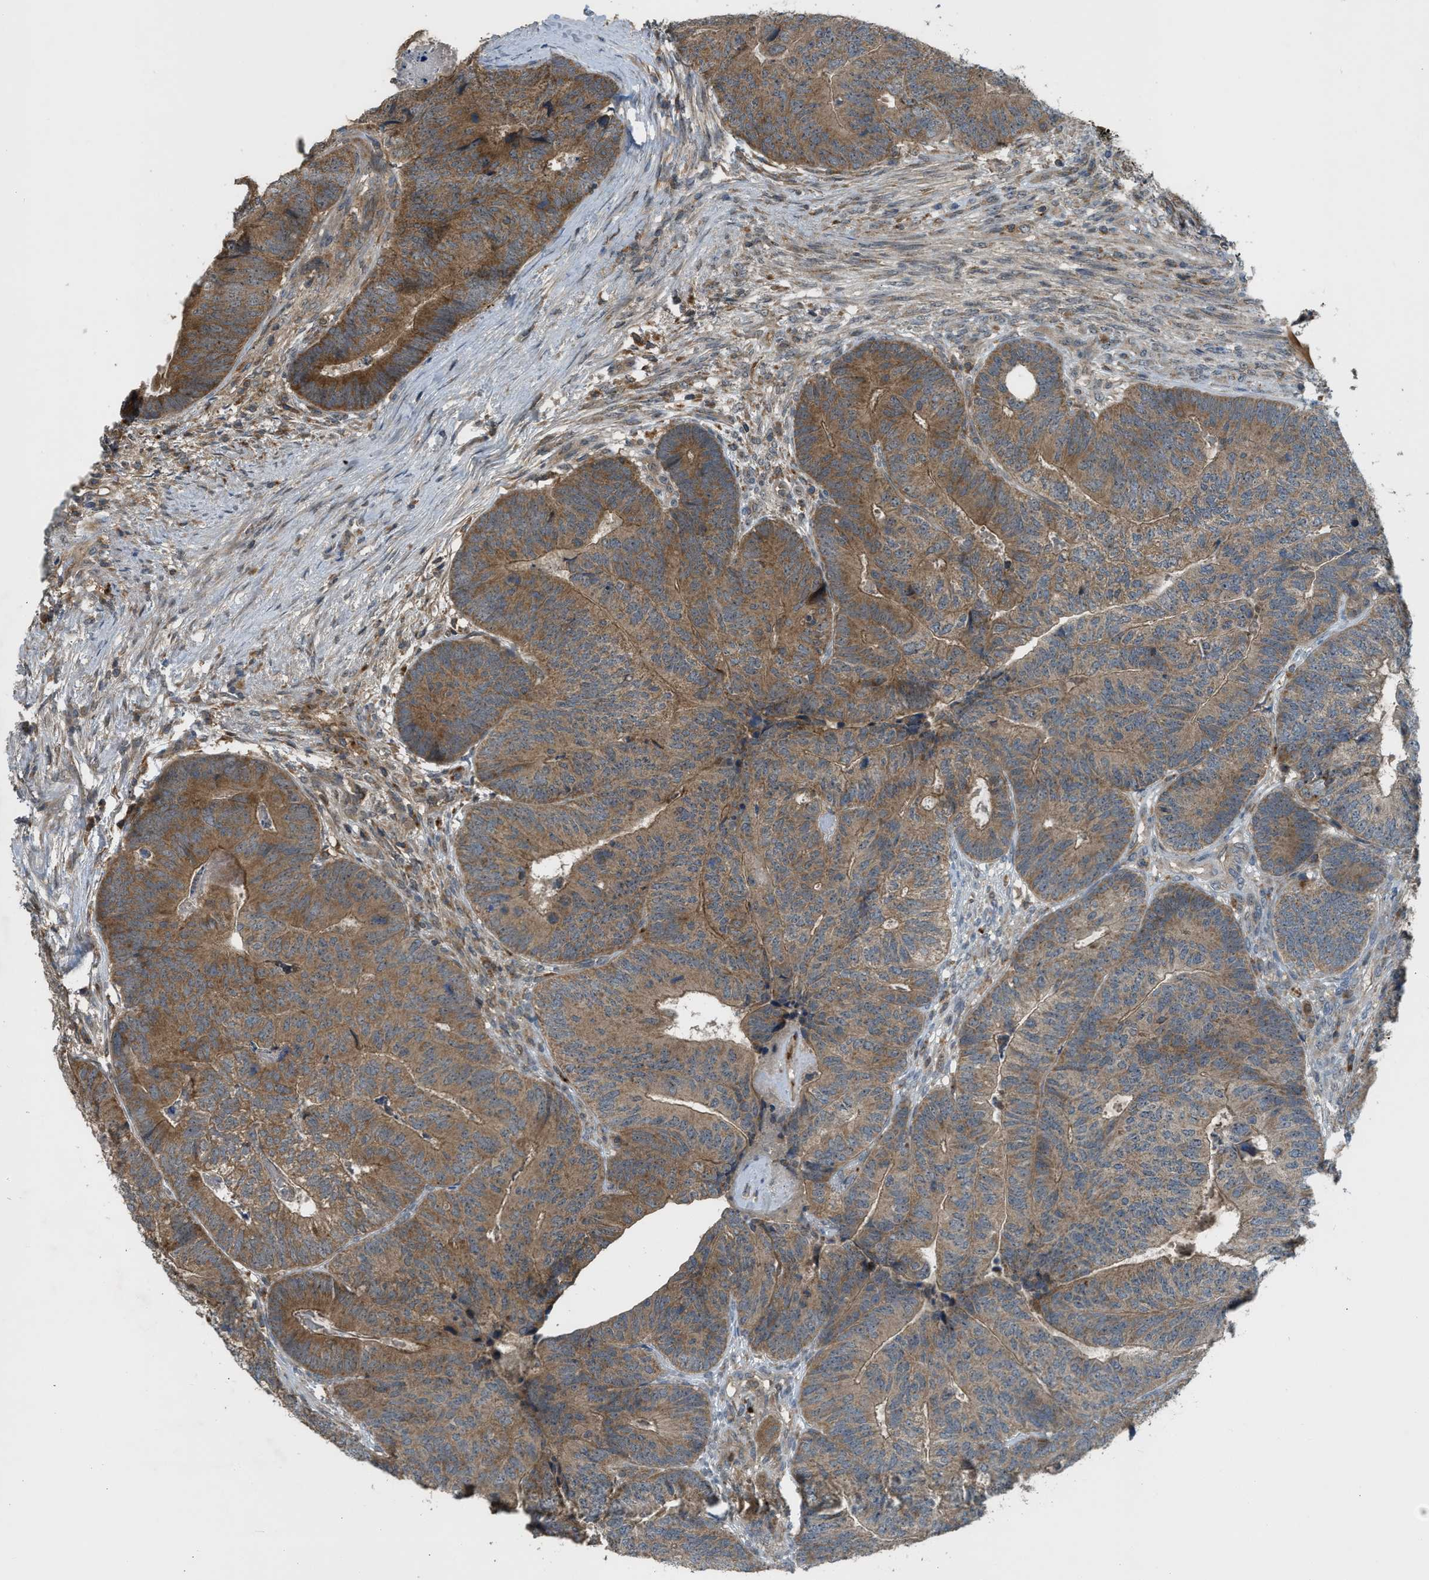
{"staining": {"intensity": "moderate", "quantity": ">75%", "location": "cytoplasmic/membranous"}, "tissue": "colorectal cancer", "cell_type": "Tumor cells", "image_type": "cancer", "snomed": [{"axis": "morphology", "description": "Adenocarcinoma, NOS"}, {"axis": "topography", "description": "Colon"}], "caption": "Colorectal cancer stained with immunohistochemistry (IHC) displays moderate cytoplasmic/membranous positivity in approximately >75% of tumor cells.", "gene": "ZNF71", "patient": {"sex": "female", "age": 67}}